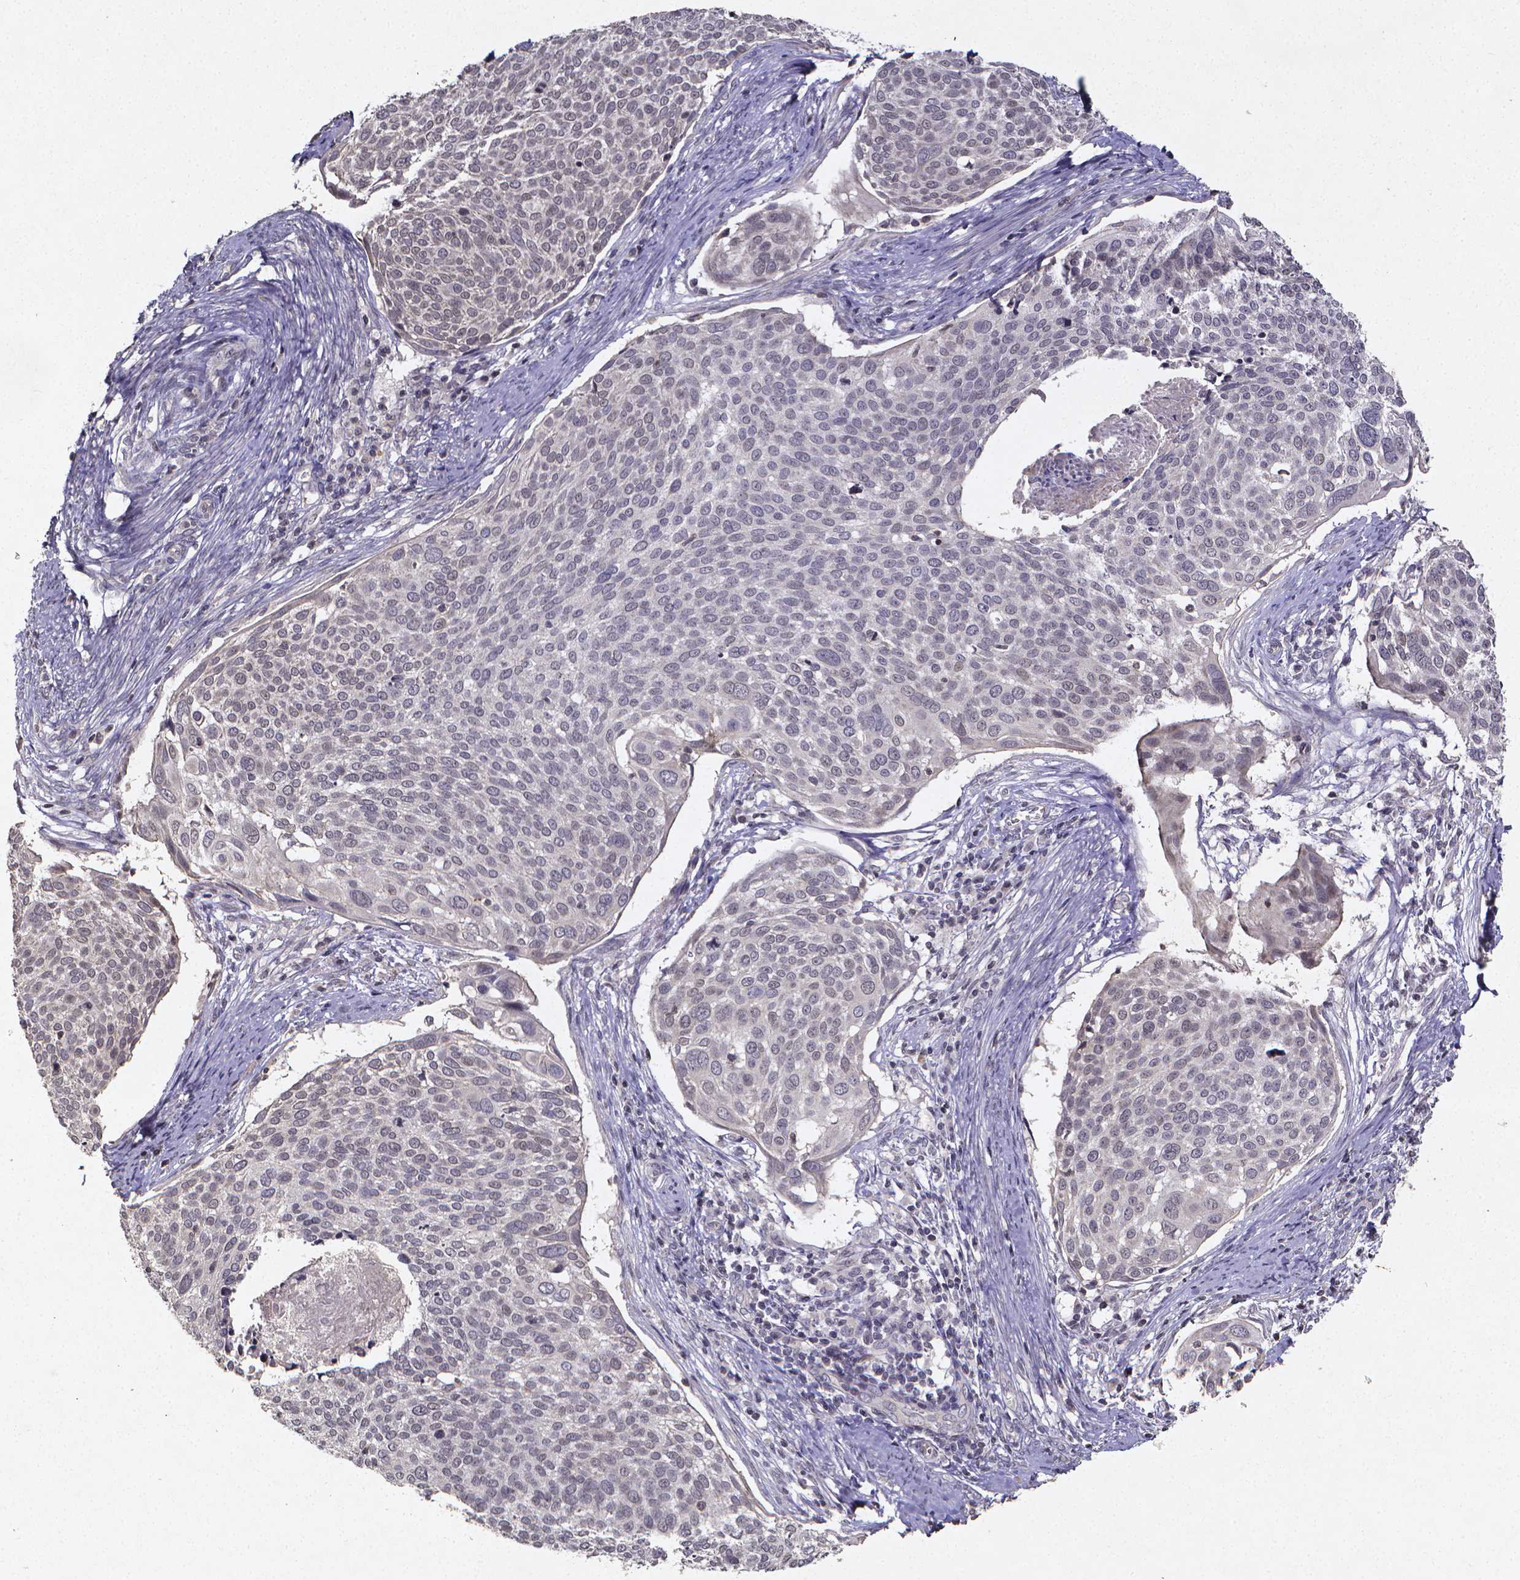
{"staining": {"intensity": "negative", "quantity": "none", "location": "none"}, "tissue": "cervical cancer", "cell_type": "Tumor cells", "image_type": "cancer", "snomed": [{"axis": "morphology", "description": "Squamous cell carcinoma, NOS"}, {"axis": "topography", "description": "Cervix"}], "caption": "The micrograph shows no staining of tumor cells in cervical cancer (squamous cell carcinoma).", "gene": "TP73", "patient": {"sex": "female", "age": 39}}